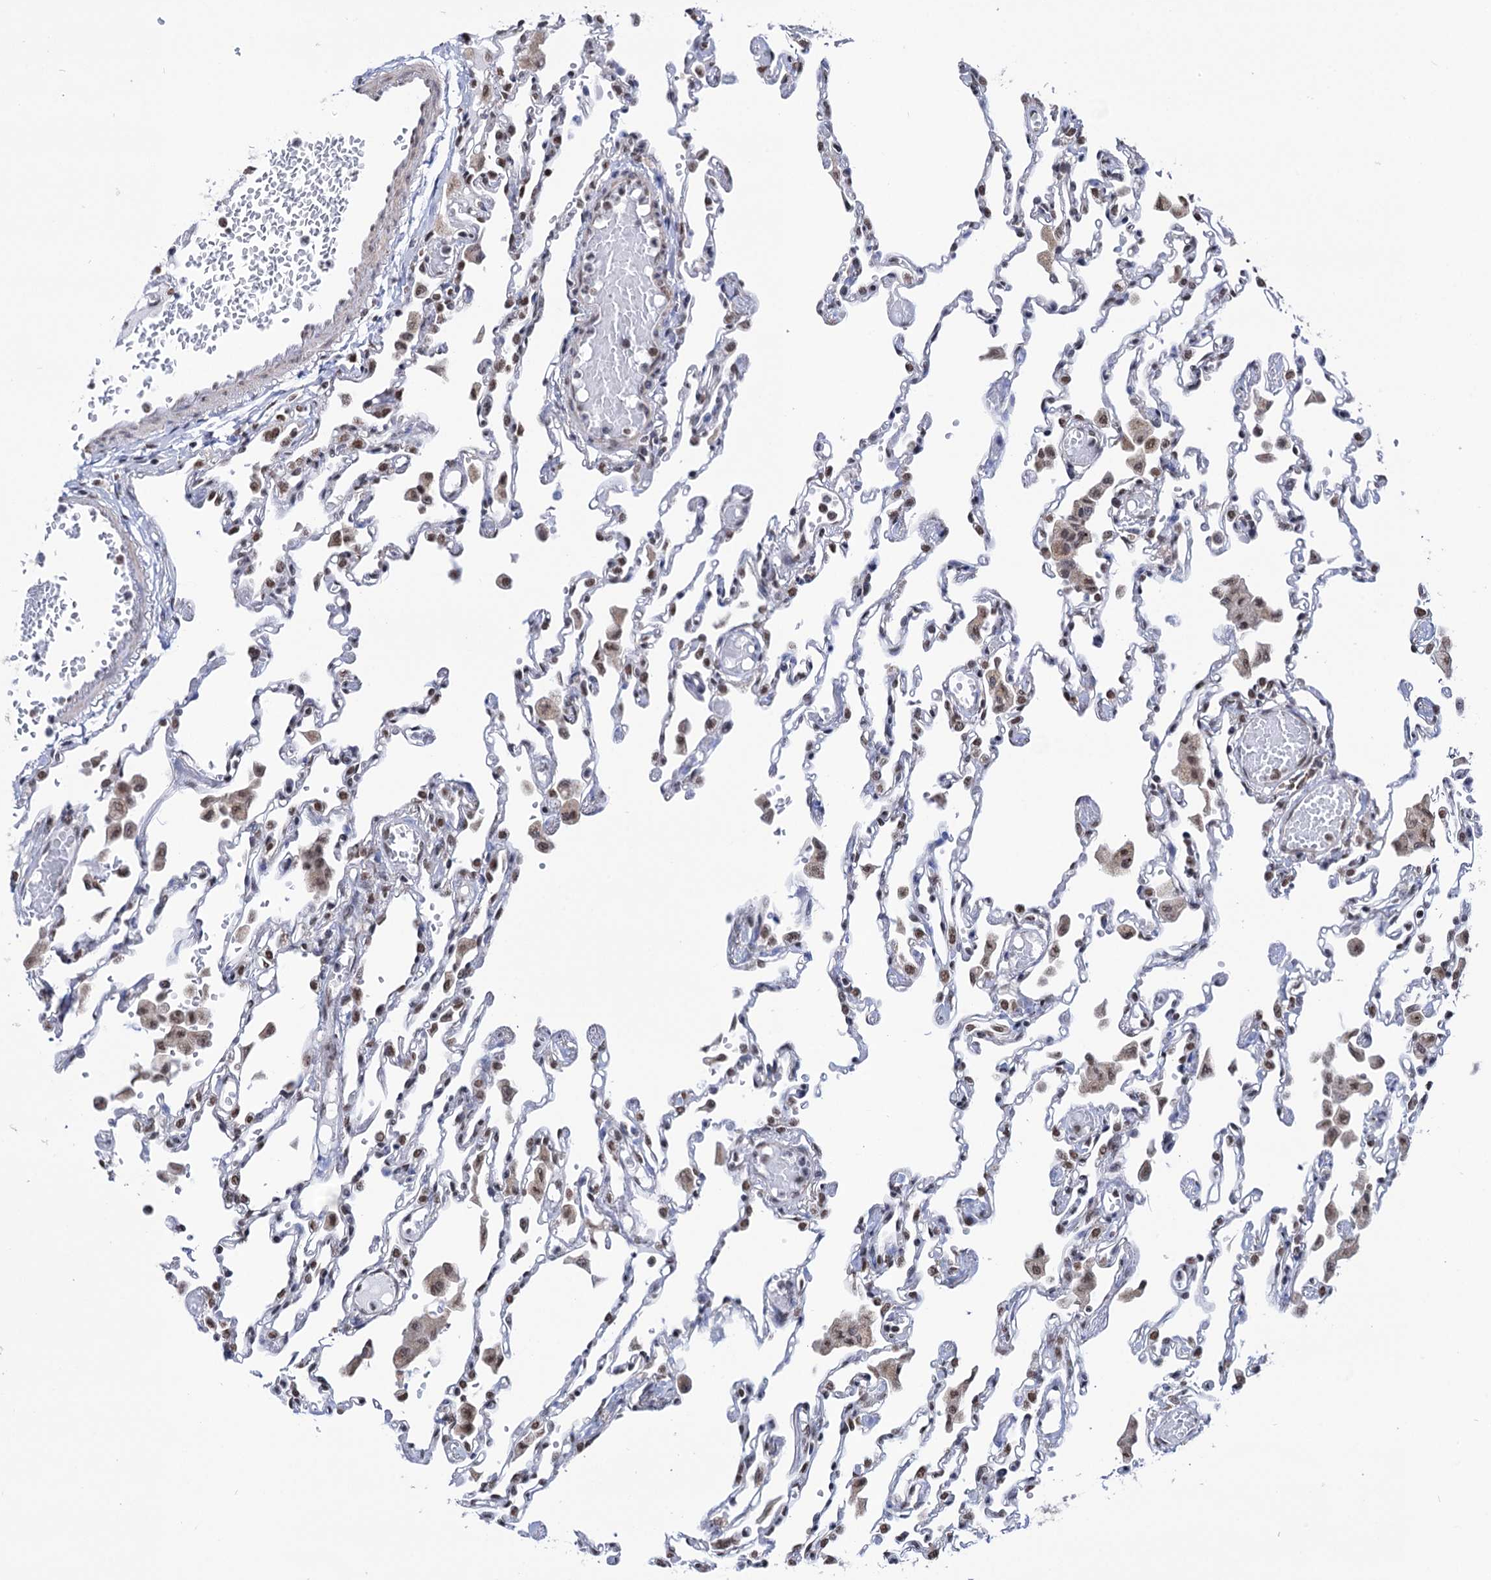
{"staining": {"intensity": "weak", "quantity": "<25%", "location": "nuclear"}, "tissue": "lung", "cell_type": "Alveolar cells", "image_type": "normal", "snomed": [{"axis": "morphology", "description": "Normal tissue, NOS"}, {"axis": "topography", "description": "Bronchus"}, {"axis": "topography", "description": "Lung"}], "caption": "Alveolar cells show no significant positivity in benign lung.", "gene": "ABHD10", "patient": {"sex": "female", "age": 49}}